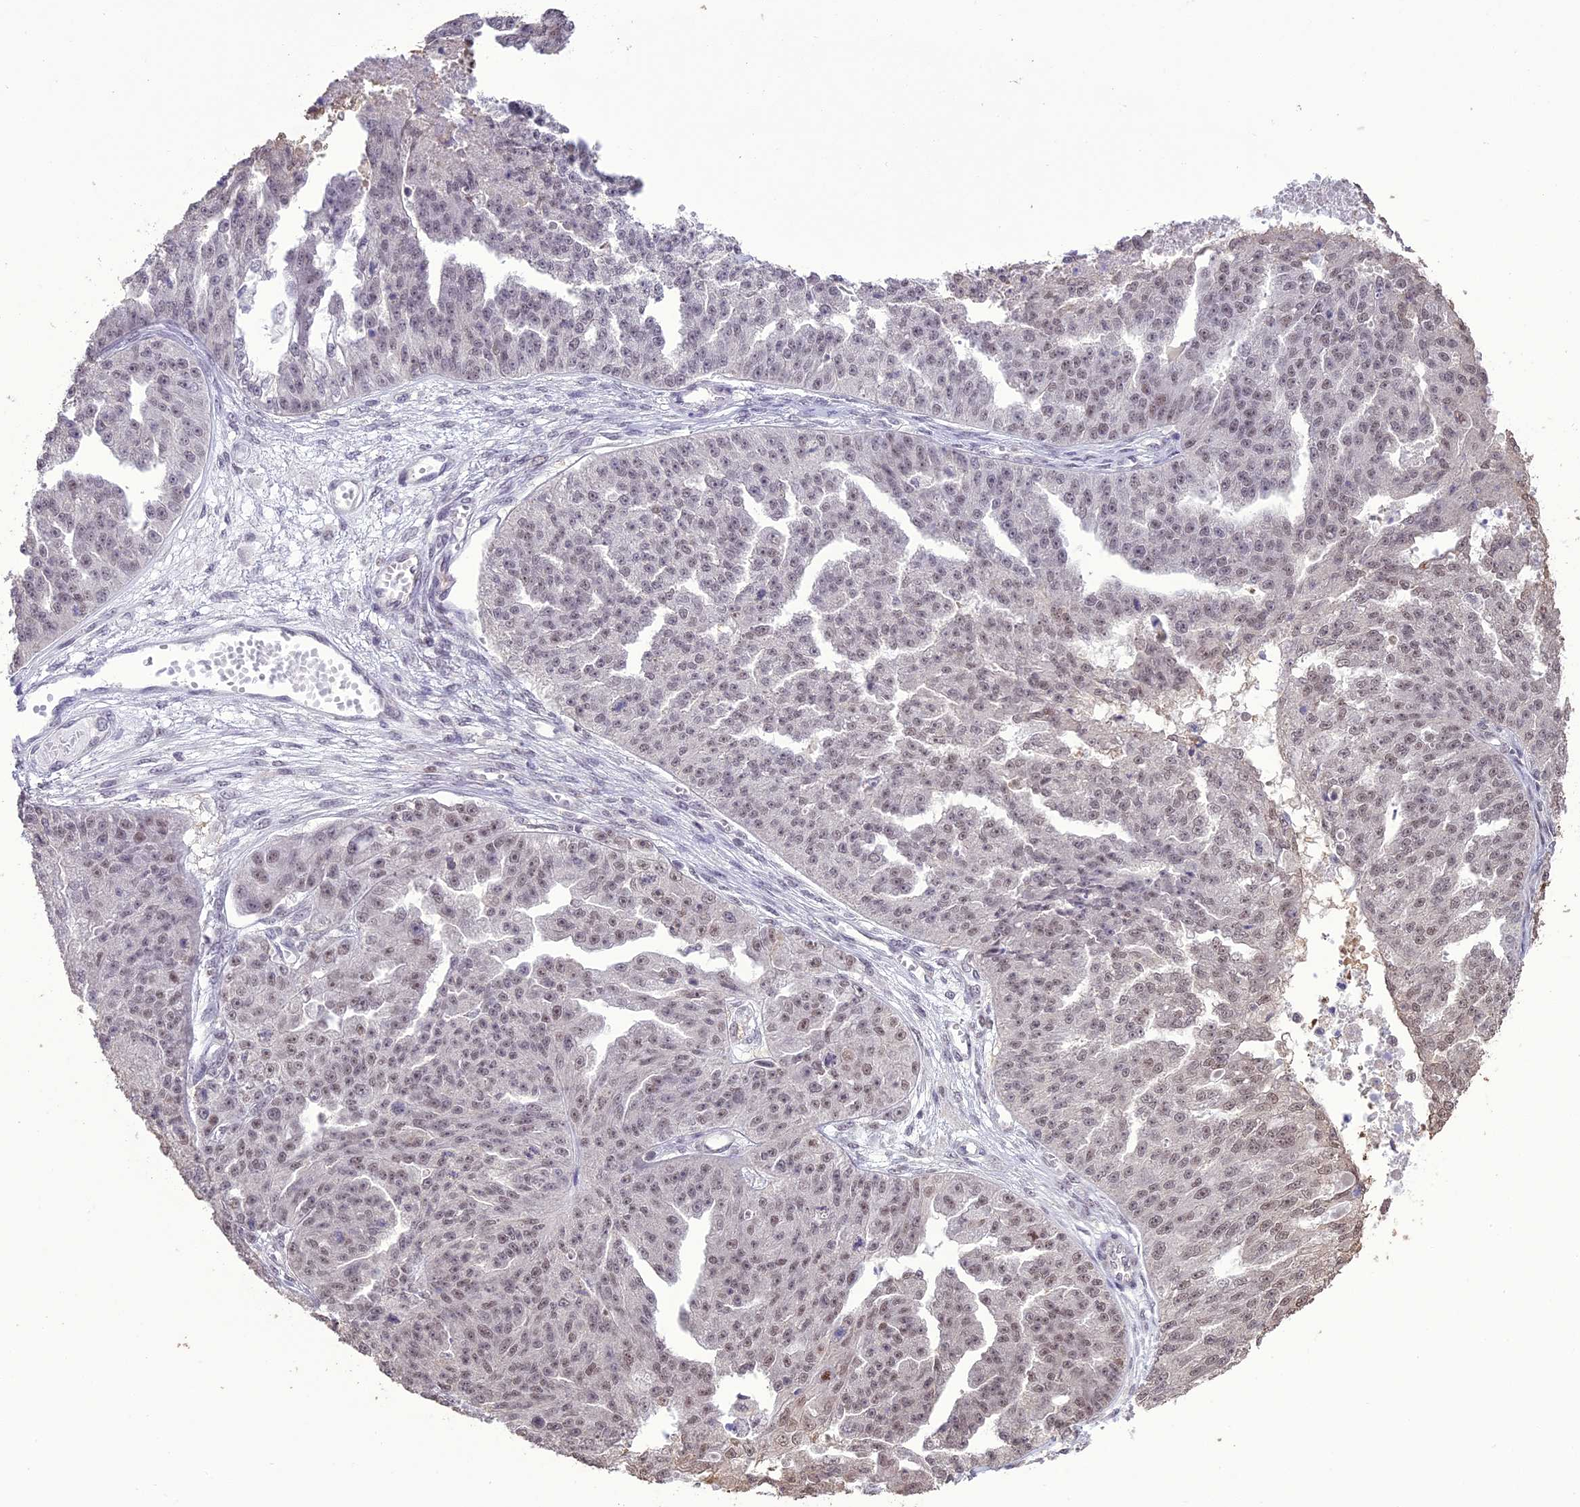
{"staining": {"intensity": "weak", "quantity": "25%-75%", "location": "nuclear"}, "tissue": "ovarian cancer", "cell_type": "Tumor cells", "image_type": "cancer", "snomed": [{"axis": "morphology", "description": "Cystadenocarcinoma, serous, NOS"}, {"axis": "topography", "description": "Ovary"}], "caption": "Immunohistochemistry (DAB (3,3'-diaminobenzidine)) staining of ovarian cancer (serous cystadenocarcinoma) shows weak nuclear protein positivity in approximately 25%-75% of tumor cells.", "gene": "TIGD7", "patient": {"sex": "female", "age": 58}}